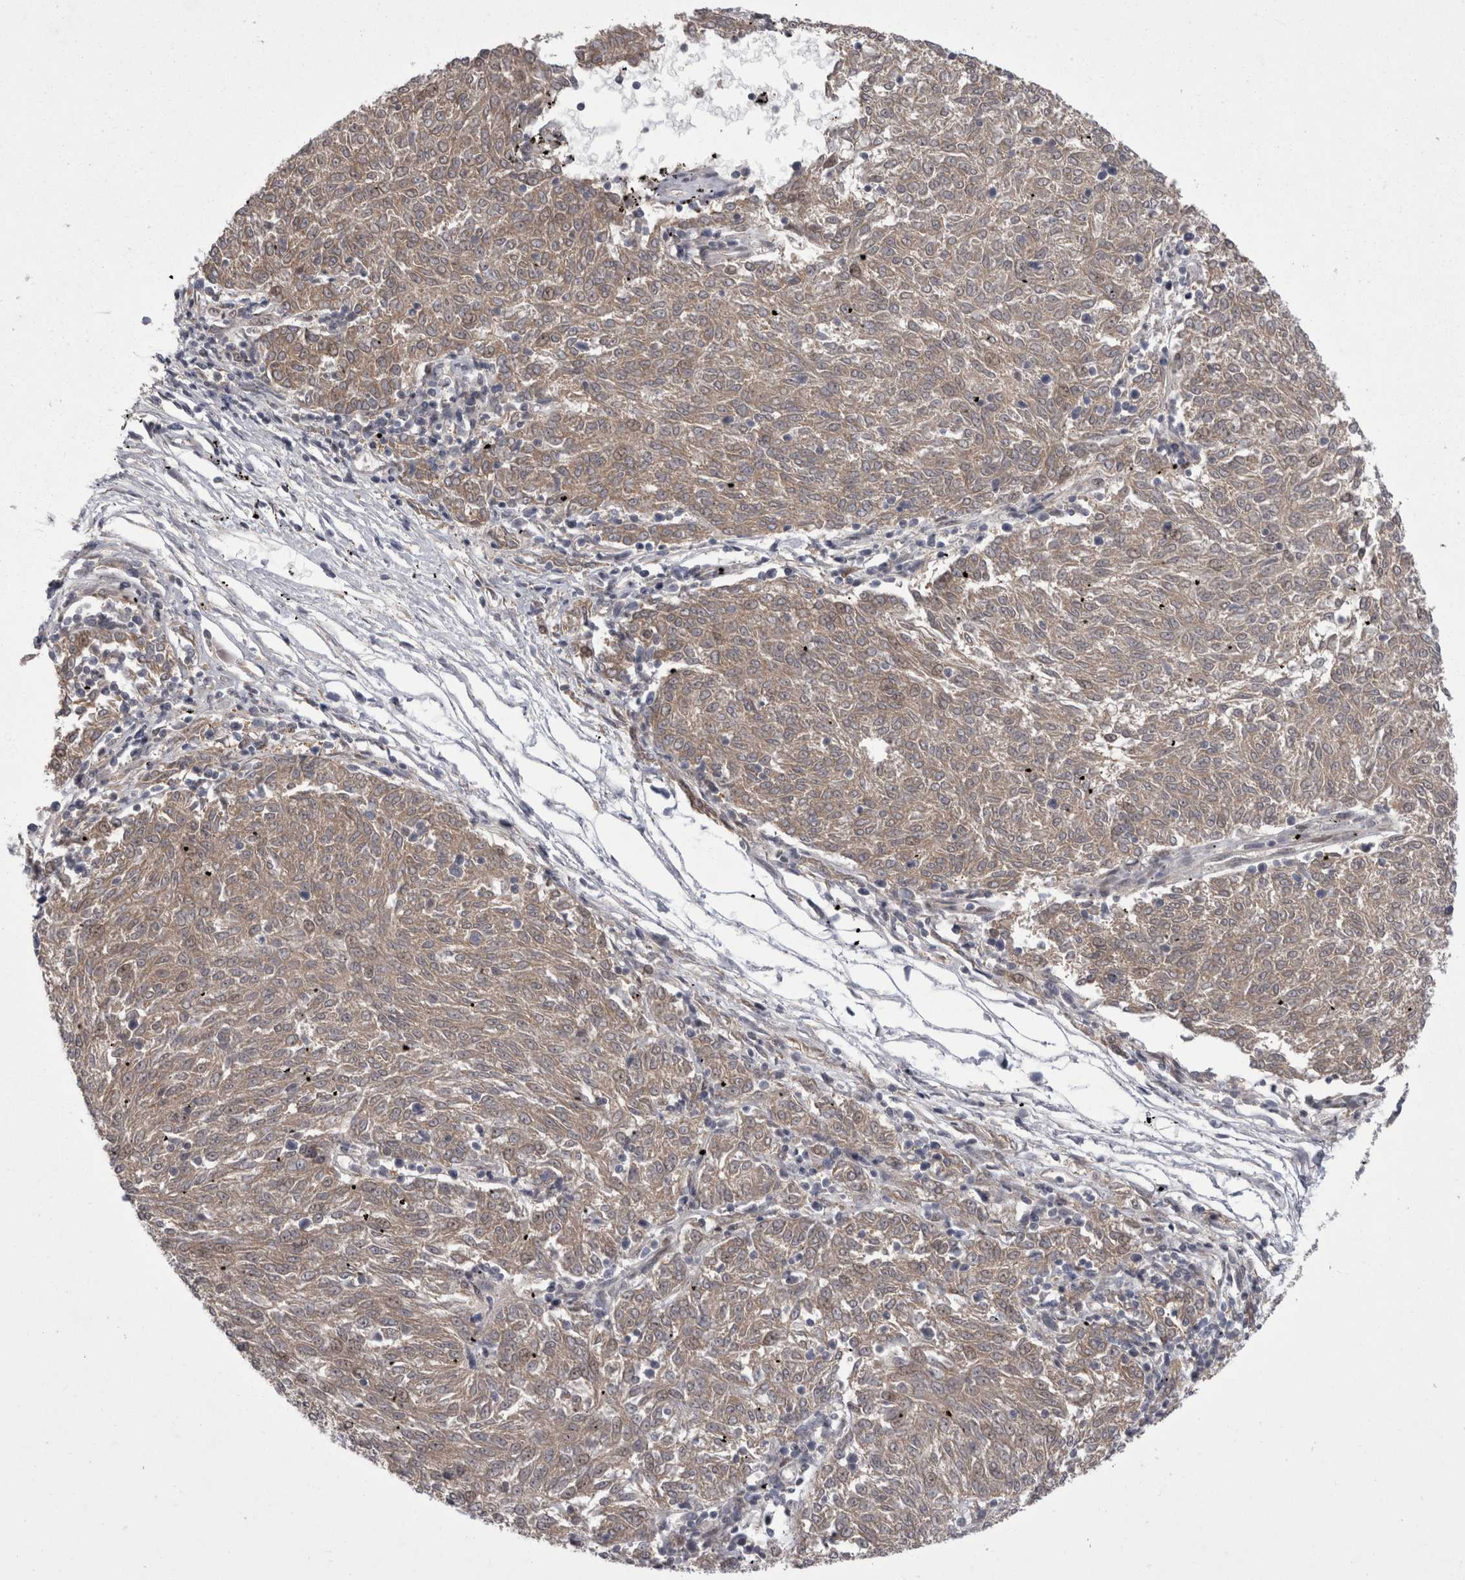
{"staining": {"intensity": "weak", "quantity": ">75%", "location": "cytoplasmic/membranous"}, "tissue": "melanoma", "cell_type": "Tumor cells", "image_type": "cancer", "snomed": [{"axis": "morphology", "description": "Malignant melanoma, NOS"}, {"axis": "topography", "description": "Skin"}], "caption": "Immunohistochemistry image of human melanoma stained for a protein (brown), which demonstrates low levels of weak cytoplasmic/membranous positivity in about >75% of tumor cells.", "gene": "NENF", "patient": {"sex": "female", "age": 72}}